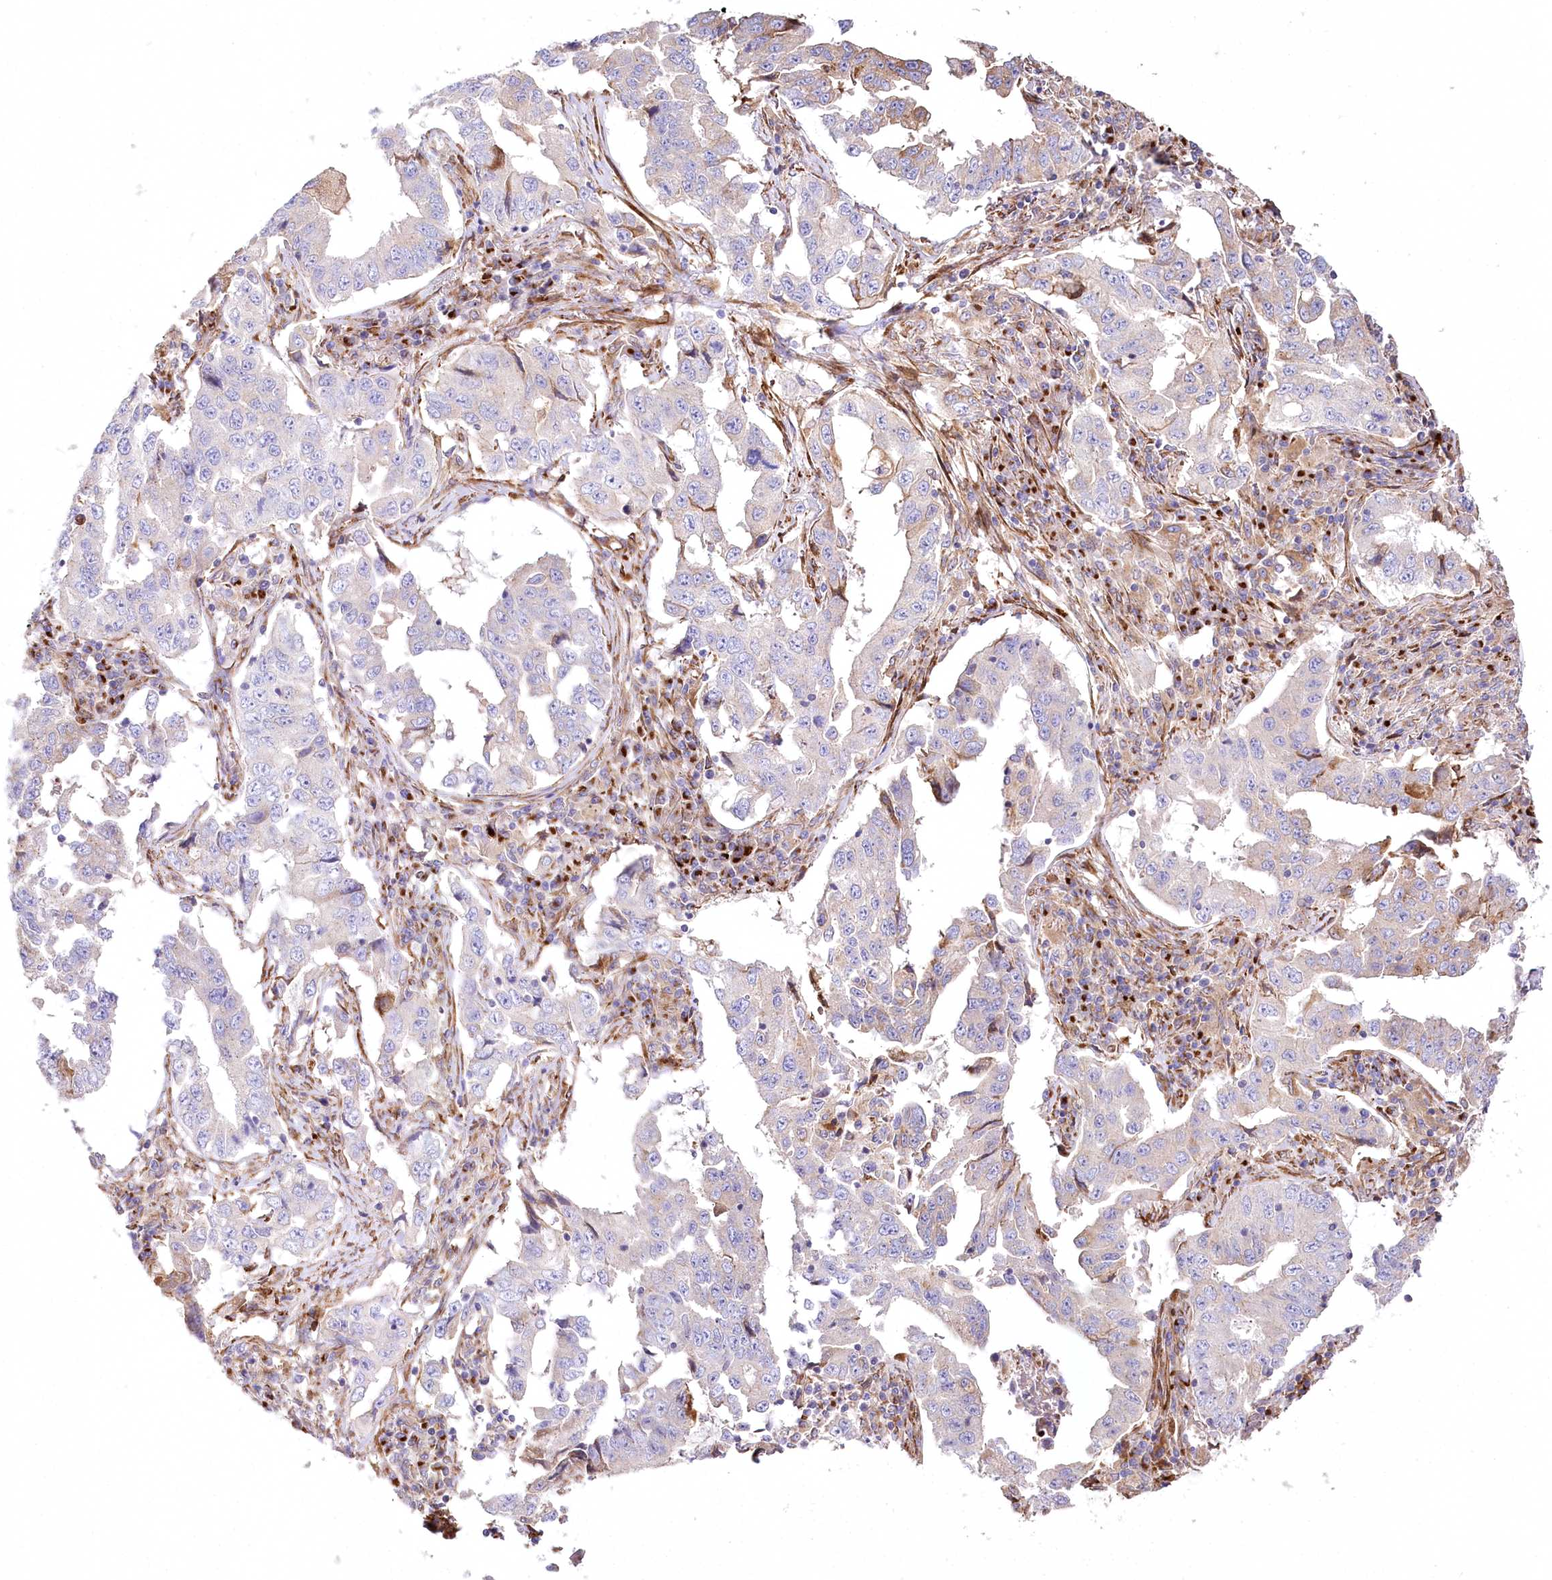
{"staining": {"intensity": "moderate", "quantity": "<25%", "location": "cytoplasmic/membranous"}, "tissue": "lung cancer", "cell_type": "Tumor cells", "image_type": "cancer", "snomed": [{"axis": "morphology", "description": "Adenocarcinoma, NOS"}, {"axis": "topography", "description": "Lung"}], "caption": "Immunohistochemical staining of adenocarcinoma (lung) demonstrates moderate cytoplasmic/membranous protein expression in approximately <25% of tumor cells. Nuclei are stained in blue.", "gene": "ABRAXAS2", "patient": {"sex": "female", "age": 51}}